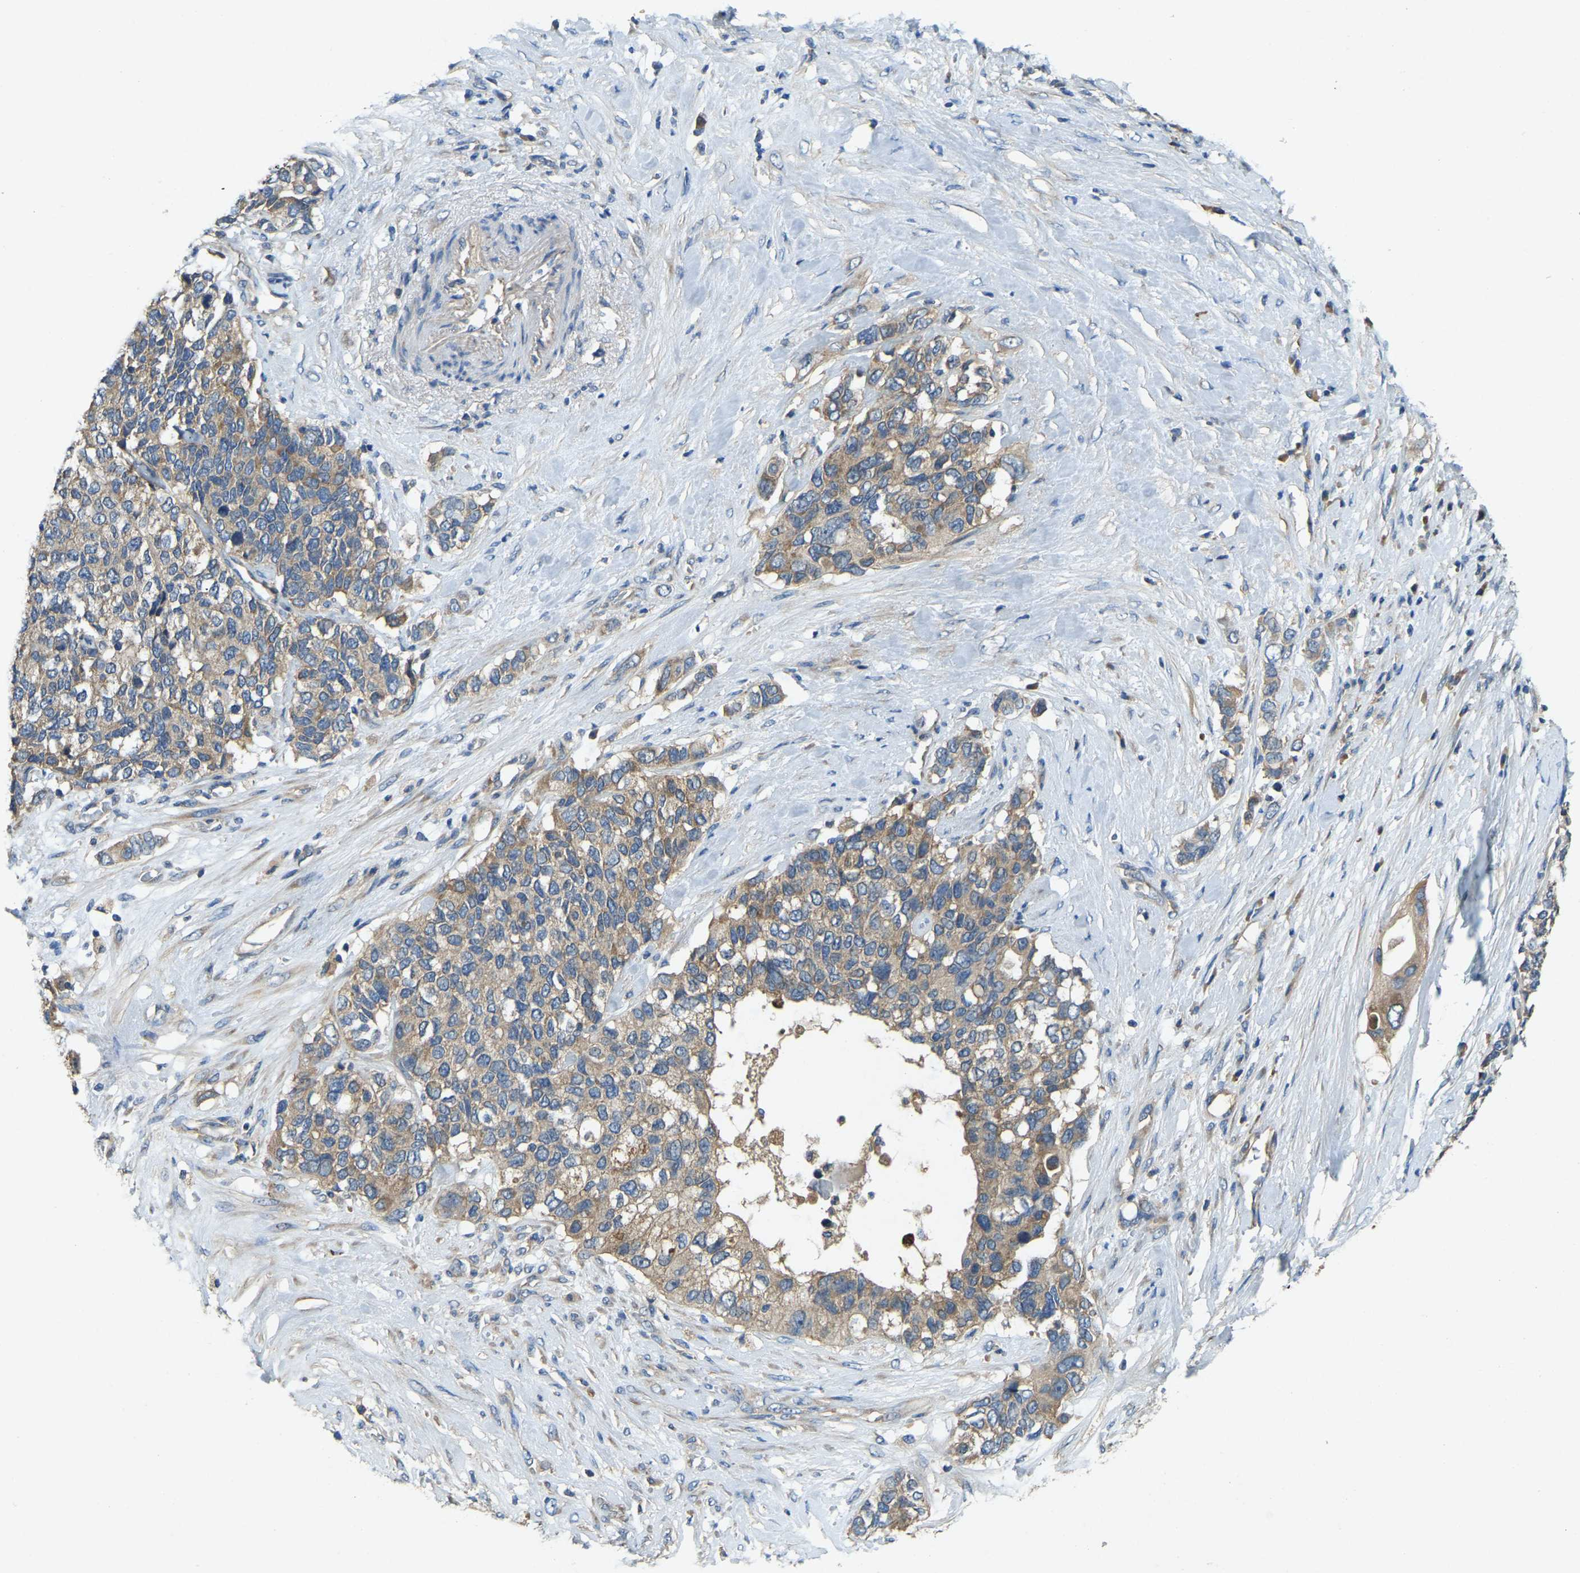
{"staining": {"intensity": "weak", "quantity": "25%-75%", "location": "cytoplasmic/membranous"}, "tissue": "pancreatic cancer", "cell_type": "Tumor cells", "image_type": "cancer", "snomed": [{"axis": "morphology", "description": "Adenocarcinoma, NOS"}, {"axis": "topography", "description": "Pancreas"}], "caption": "Pancreatic adenocarcinoma stained with a protein marker reveals weak staining in tumor cells.", "gene": "ATP8B1", "patient": {"sex": "female", "age": 56}}